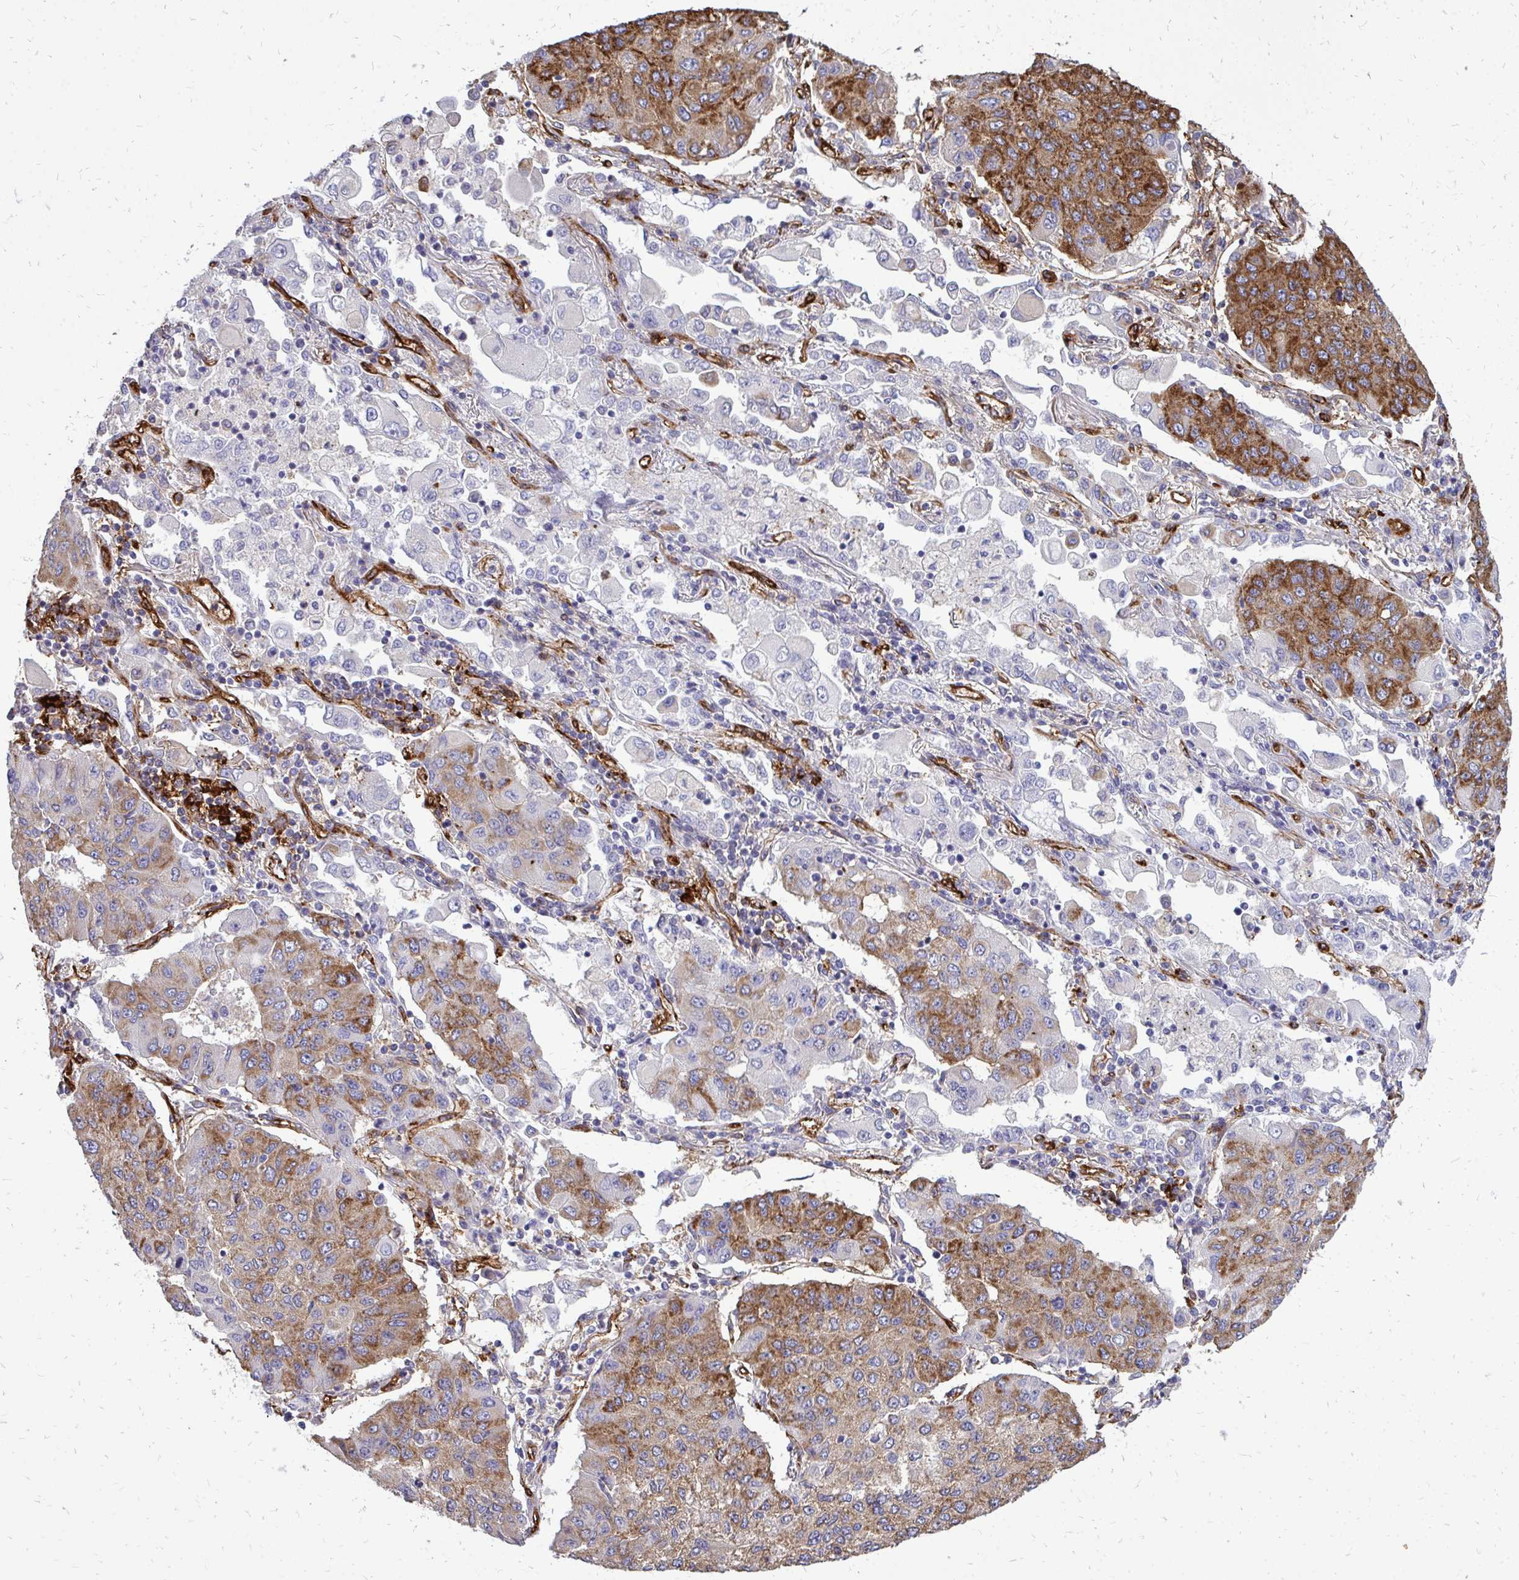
{"staining": {"intensity": "moderate", "quantity": "25%-75%", "location": "cytoplasmic/membranous"}, "tissue": "lung cancer", "cell_type": "Tumor cells", "image_type": "cancer", "snomed": [{"axis": "morphology", "description": "Squamous cell carcinoma, NOS"}, {"axis": "topography", "description": "Lung"}], "caption": "High-magnification brightfield microscopy of lung cancer (squamous cell carcinoma) stained with DAB (brown) and counterstained with hematoxylin (blue). tumor cells exhibit moderate cytoplasmic/membranous expression is seen in approximately25%-75% of cells.", "gene": "MARCKSL1", "patient": {"sex": "male", "age": 74}}